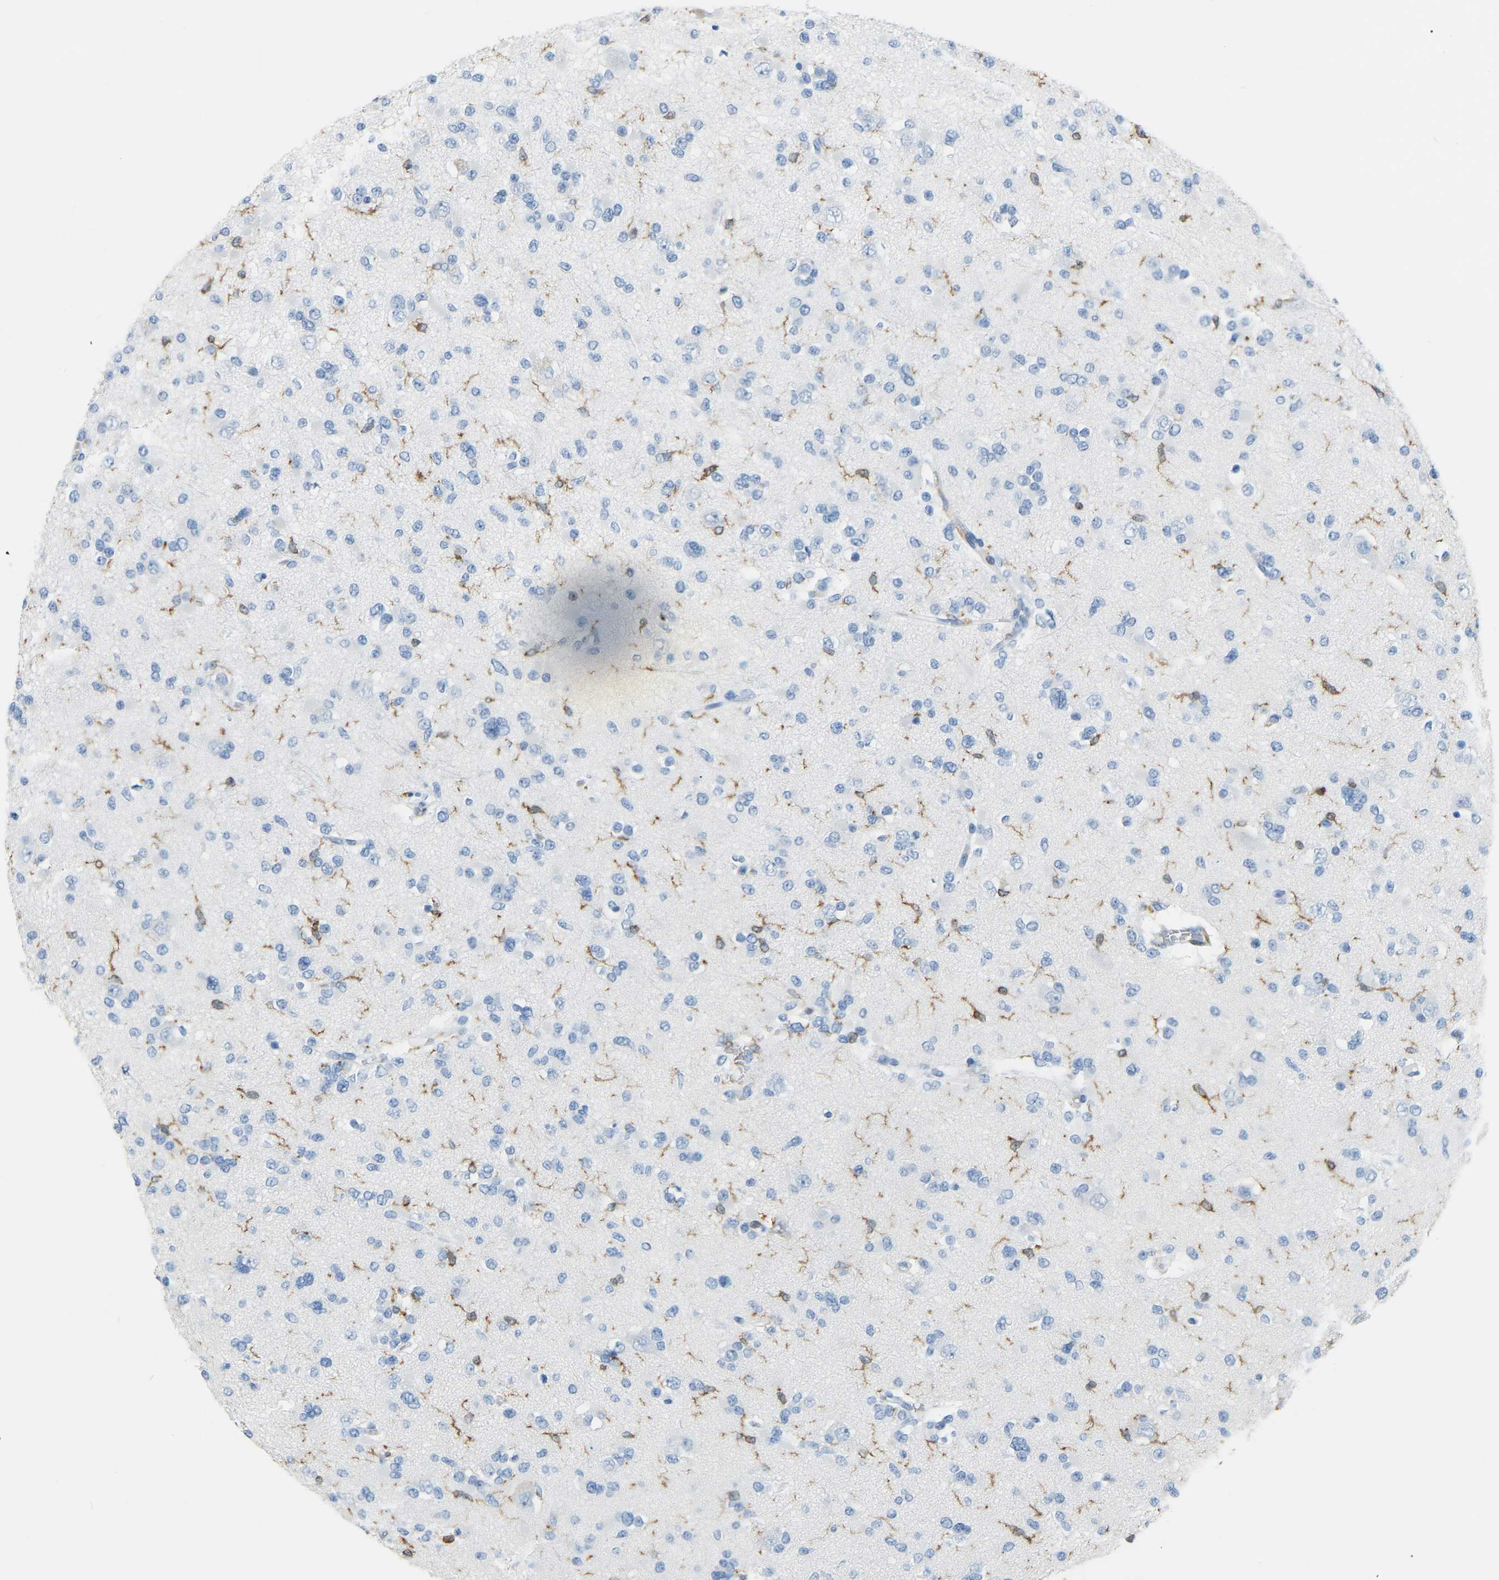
{"staining": {"intensity": "negative", "quantity": "none", "location": "none"}, "tissue": "glioma", "cell_type": "Tumor cells", "image_type": "cancer", "snomed": [{"axis": "morphology", "description": "Glioma, malignant, Low grade"}, {"axis": "topography", "description": "Brain"}], "caption": "Immunohistochemical staining of human glioma displays no significant staining in tumor cells.", "gene": "ARHGAP45", "patient": {"sex": "female", "age": 22}}